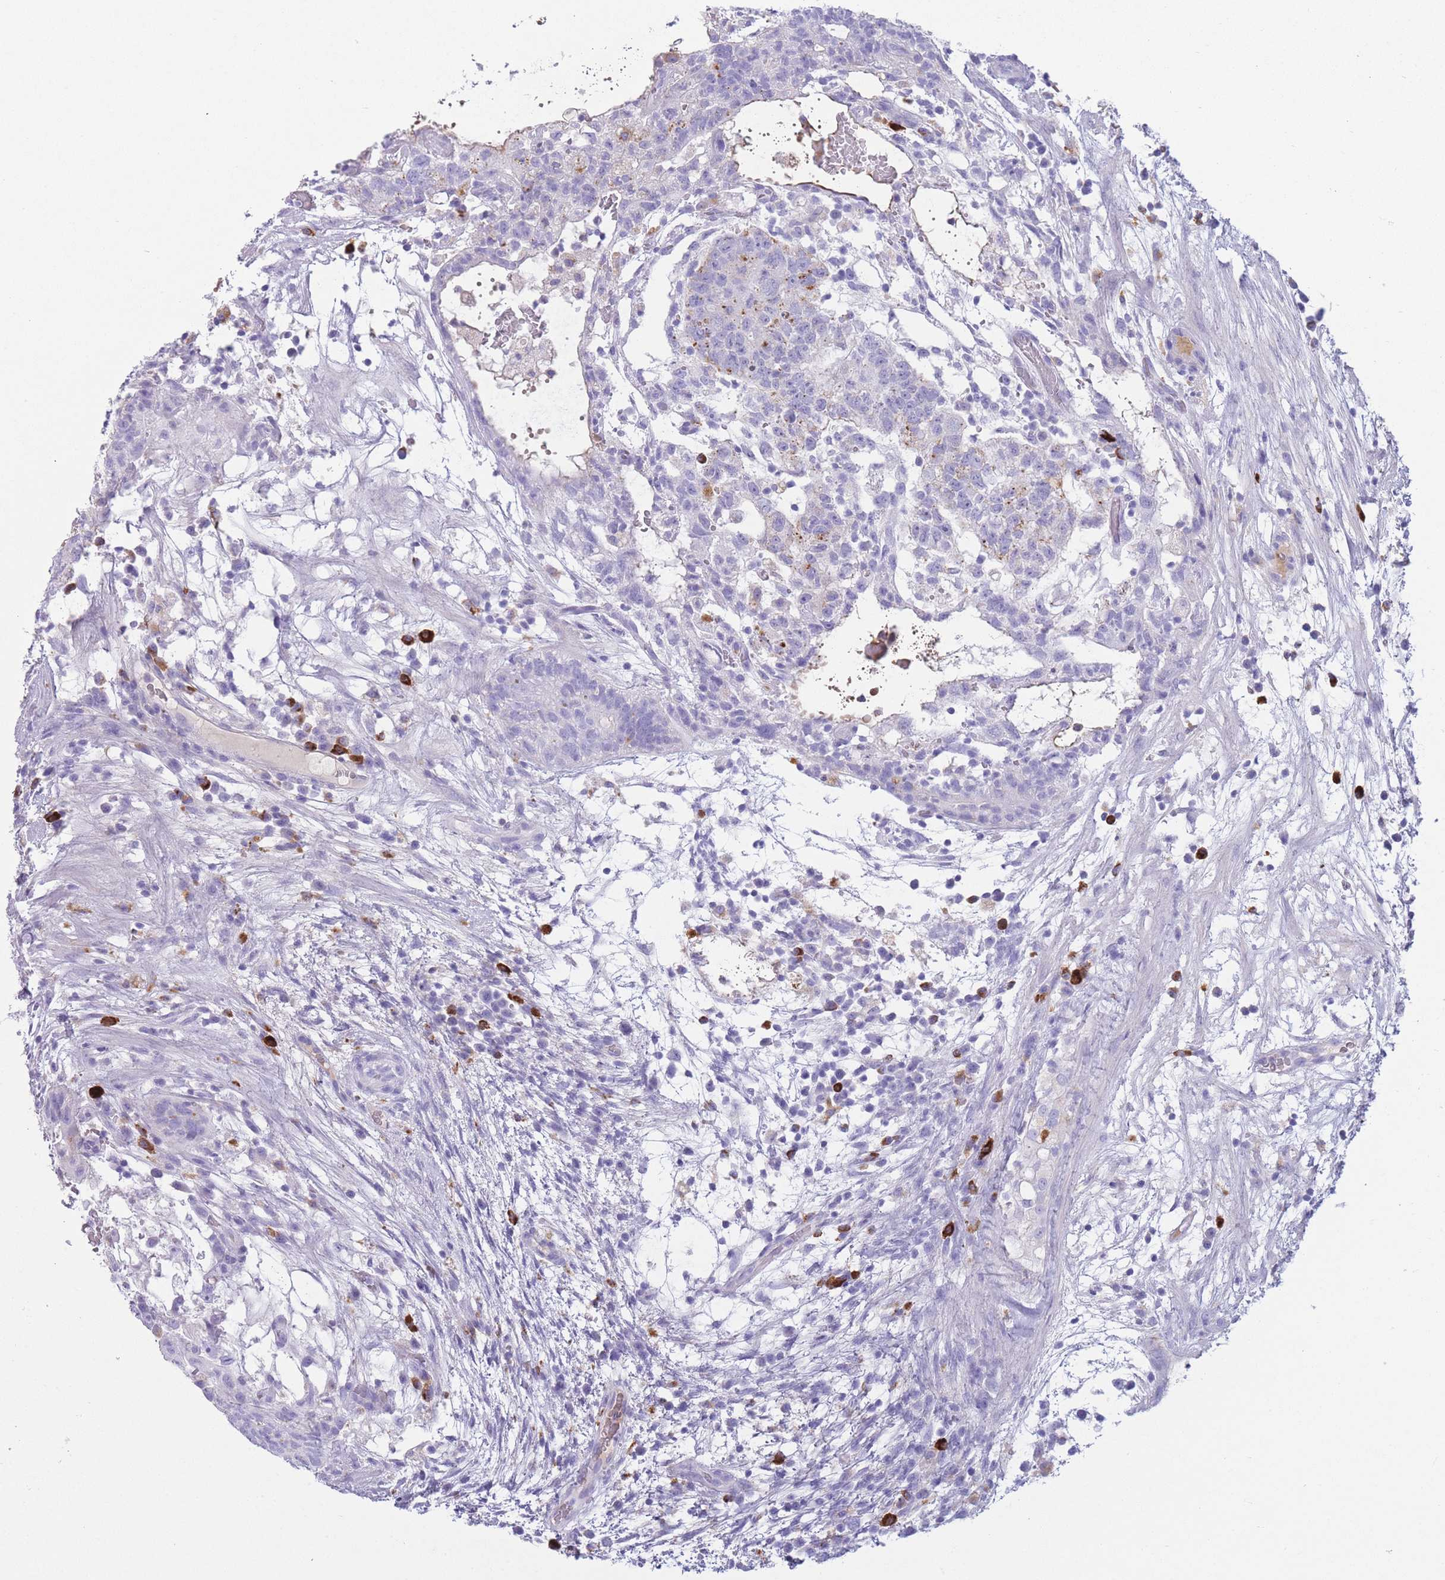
{"staining": {"intensity": "weak", "quantity": "<25%", "location": "cytoplasmic/membranous"}, "tissue": "testis cancer", "cell_type": "Tumor cells", "image_type": "cancer", "snomed": [{"axis": "morphology", "description": "Normal tissue, NOS"}, {"axis": "morphology", "description": "Carcinoma, Embryonal, NOS"}, {"axis": "topography", "description": "Testis"}], "caption": "Testis cancer was stained to show a protein in brown. There is no significant staining in tumor cells.", "gene": "PLBD1", "patient": {"sex": "male", "age": 32}}